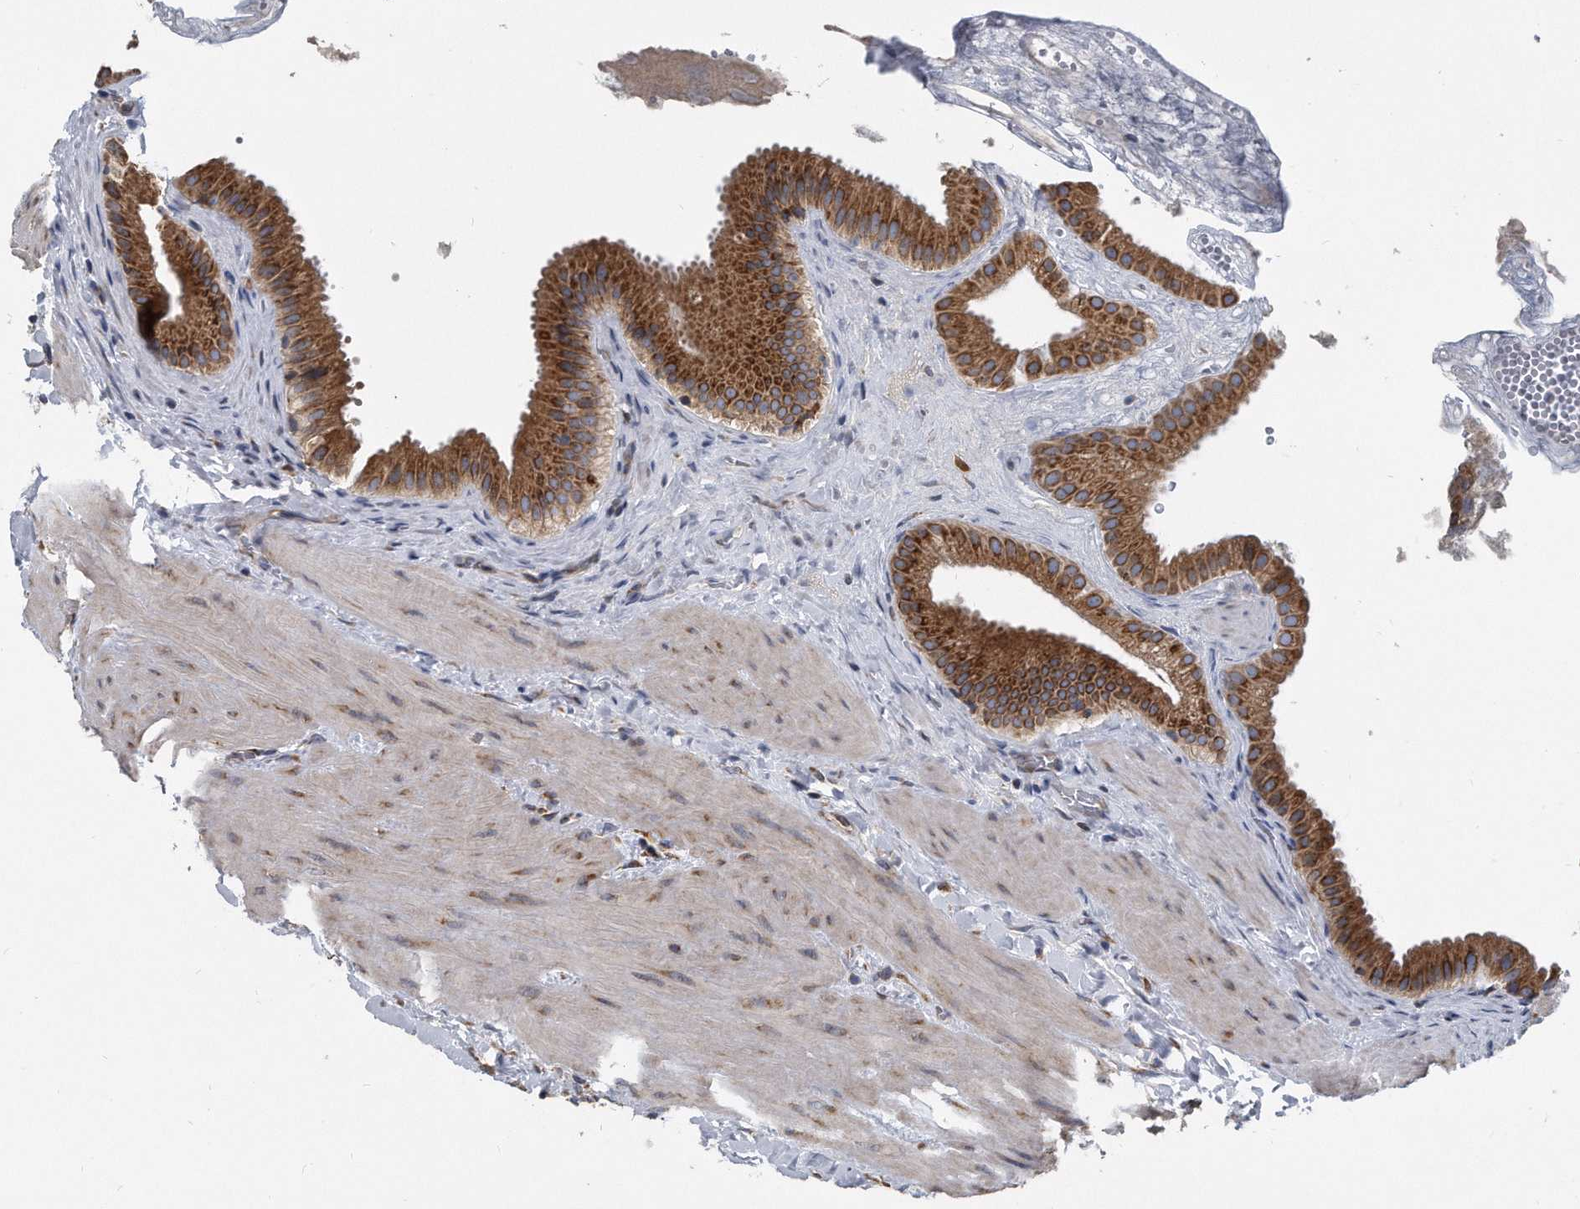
{"staining": {"intensity": "strong", "quantity": ">75%", "location": "cytoplasmic/membranous"}, "tissue": "gallbladder", "cell_type": "Glandular cells", "image_type": "normal", "snomed": [{"axis": "morphology", "description": "Normal tissue, NOS"}, {"axis": "topography", "description": "Gallbladder"}], "caption": "Strong cytoplasmic/membranous positivity is appreciated in approximately >75% of glandular cells in benign gallbladder. Using DAB (brown) and hematoxylin (blue) stains, captured at high magnification using brightfield microscopy.", "gene": "CCDC47", "patient": {"sex": "male", "age": 55}}